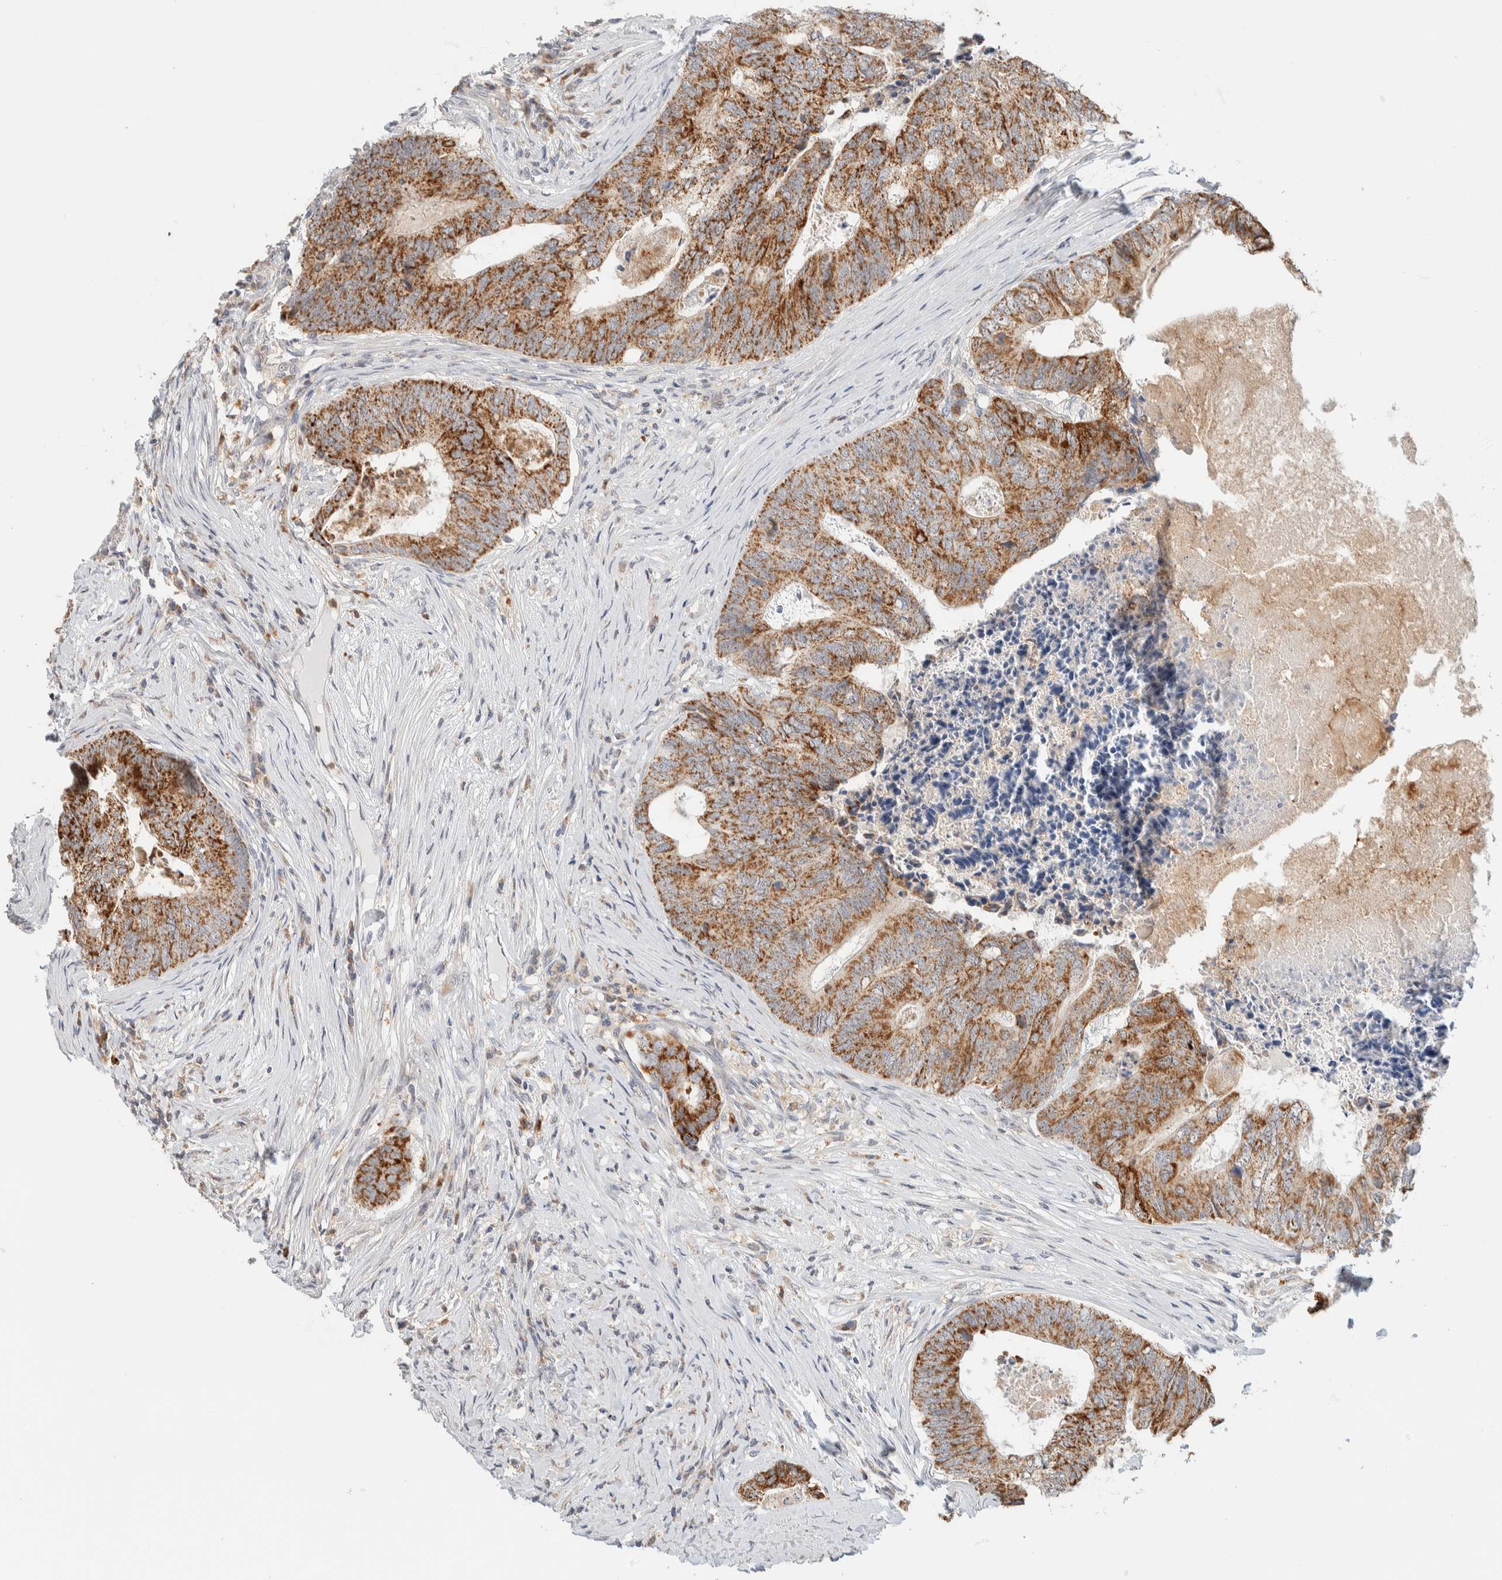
{"staining": {"intensity": "strong", "quantity": ">75%", "location": "cytoplasmic/membranous"}, "tissue": "colorectal cancer", "cell_type": "Tumor cells", "image_type": "cancer", "snomed": [{"axis": "morphology", "description": "Adenocarcinoma, NOS"}, {"axis": "topography", "description": "Colon"}], "caption": "Immunohistochemical staining of colorectal cancer displays high levels of strong cytoplasmic/membranous expression in about >75% of tumor cells. (DAB IHC with brightfield microscopy, high magnification).", "gene": "HDHD3", "patient": {"sex": "female", "age": 67}}